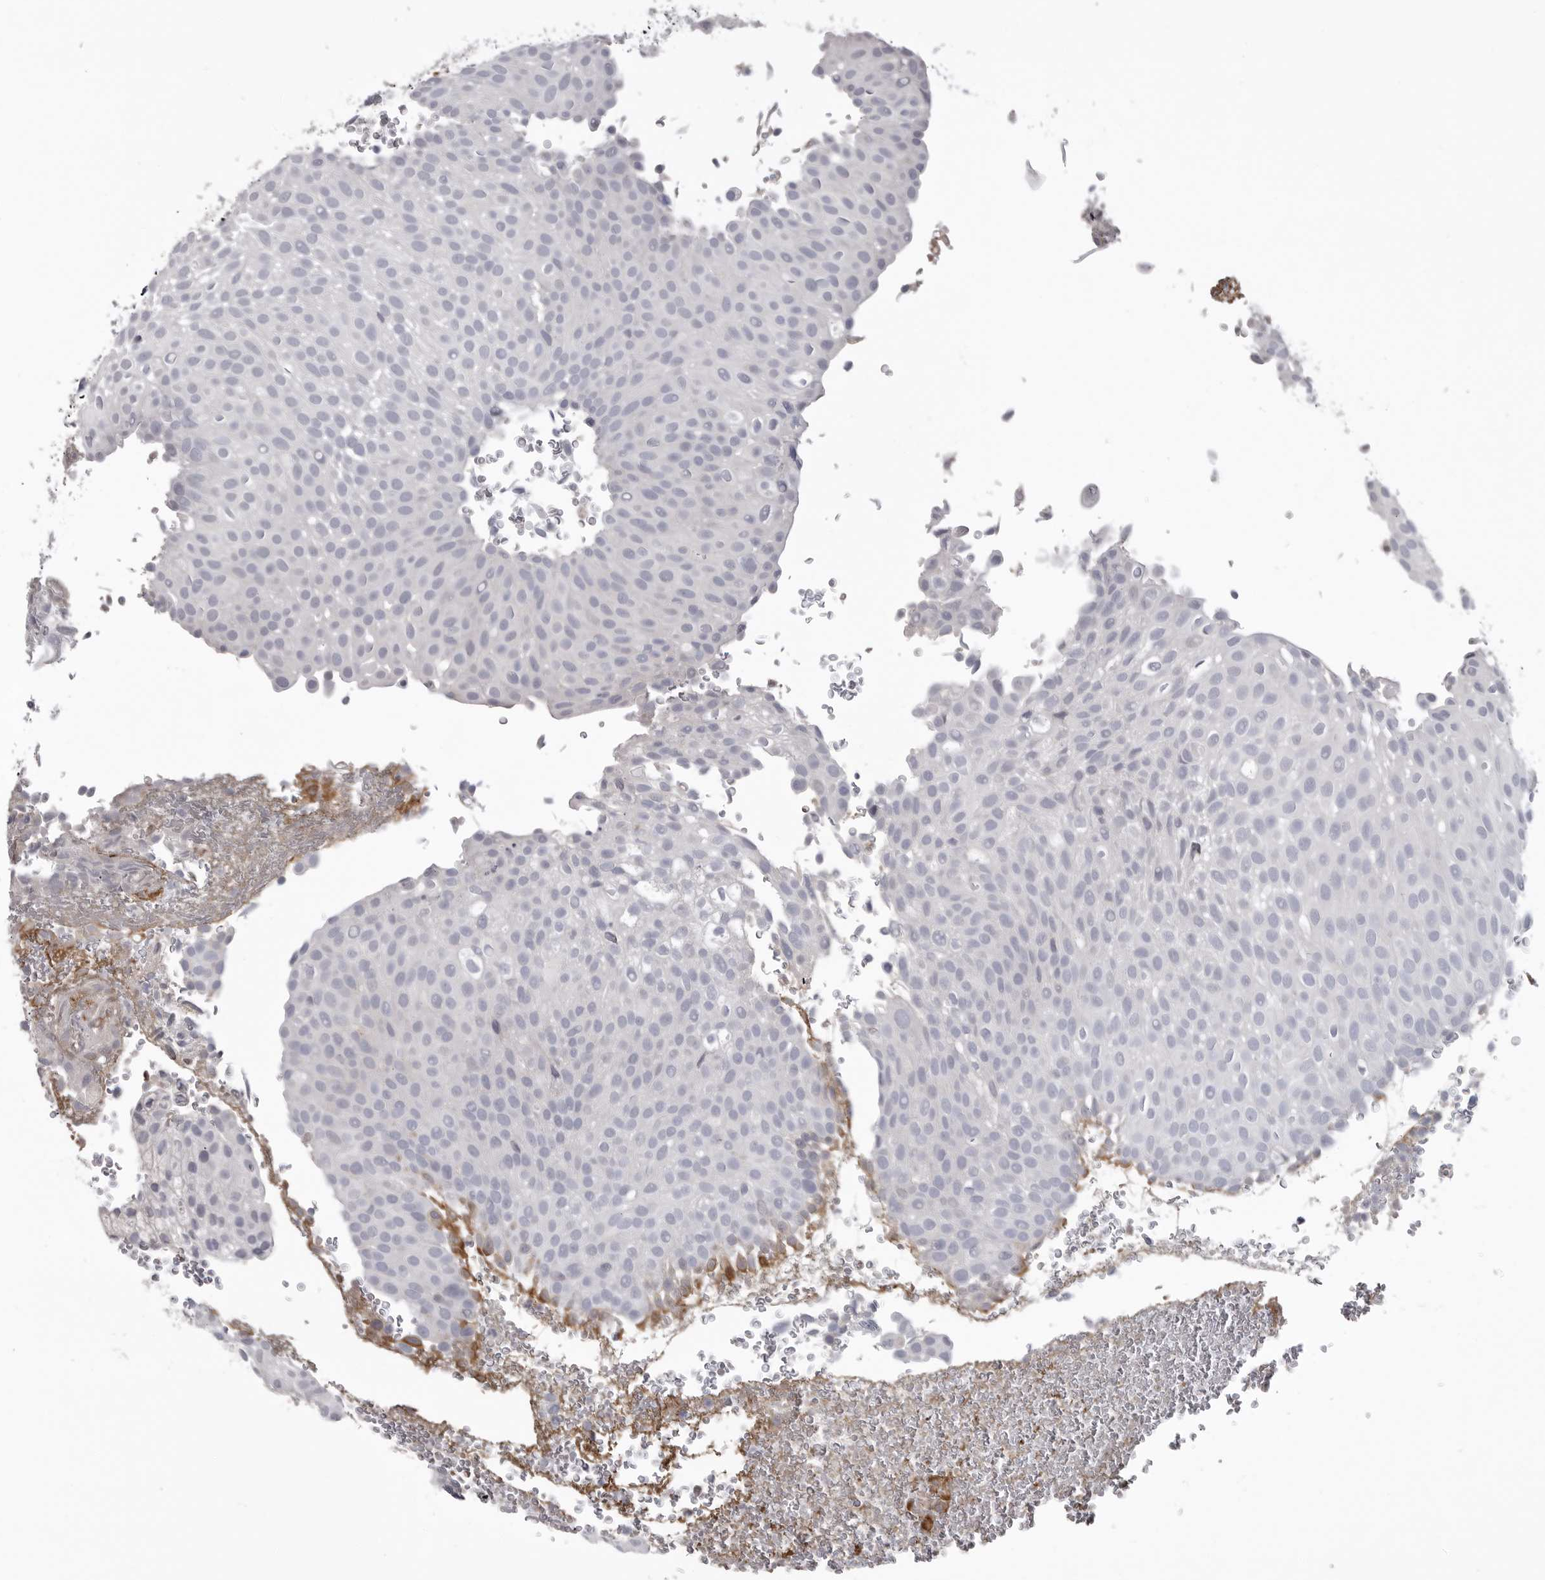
{"staining": {"intensity": "negative", "quantity": "none", "location": "none"}, "tissue": "urothelial cancer", "cell_type": "Tumor cells", "image_type": "cancer", "snomed": [{"axis": "morphology", "description": "Urothelial carcinoma, Low grade"}, {"axis": "topography", "description": "Urinary bladder"}], "caption": "Urothelial carcinoma (low-grade) stained for a protein using IHC exhibits no positivity tumor cells.", "gene": "SERPING1", "patient": {"sex": "male", "age": 78}}